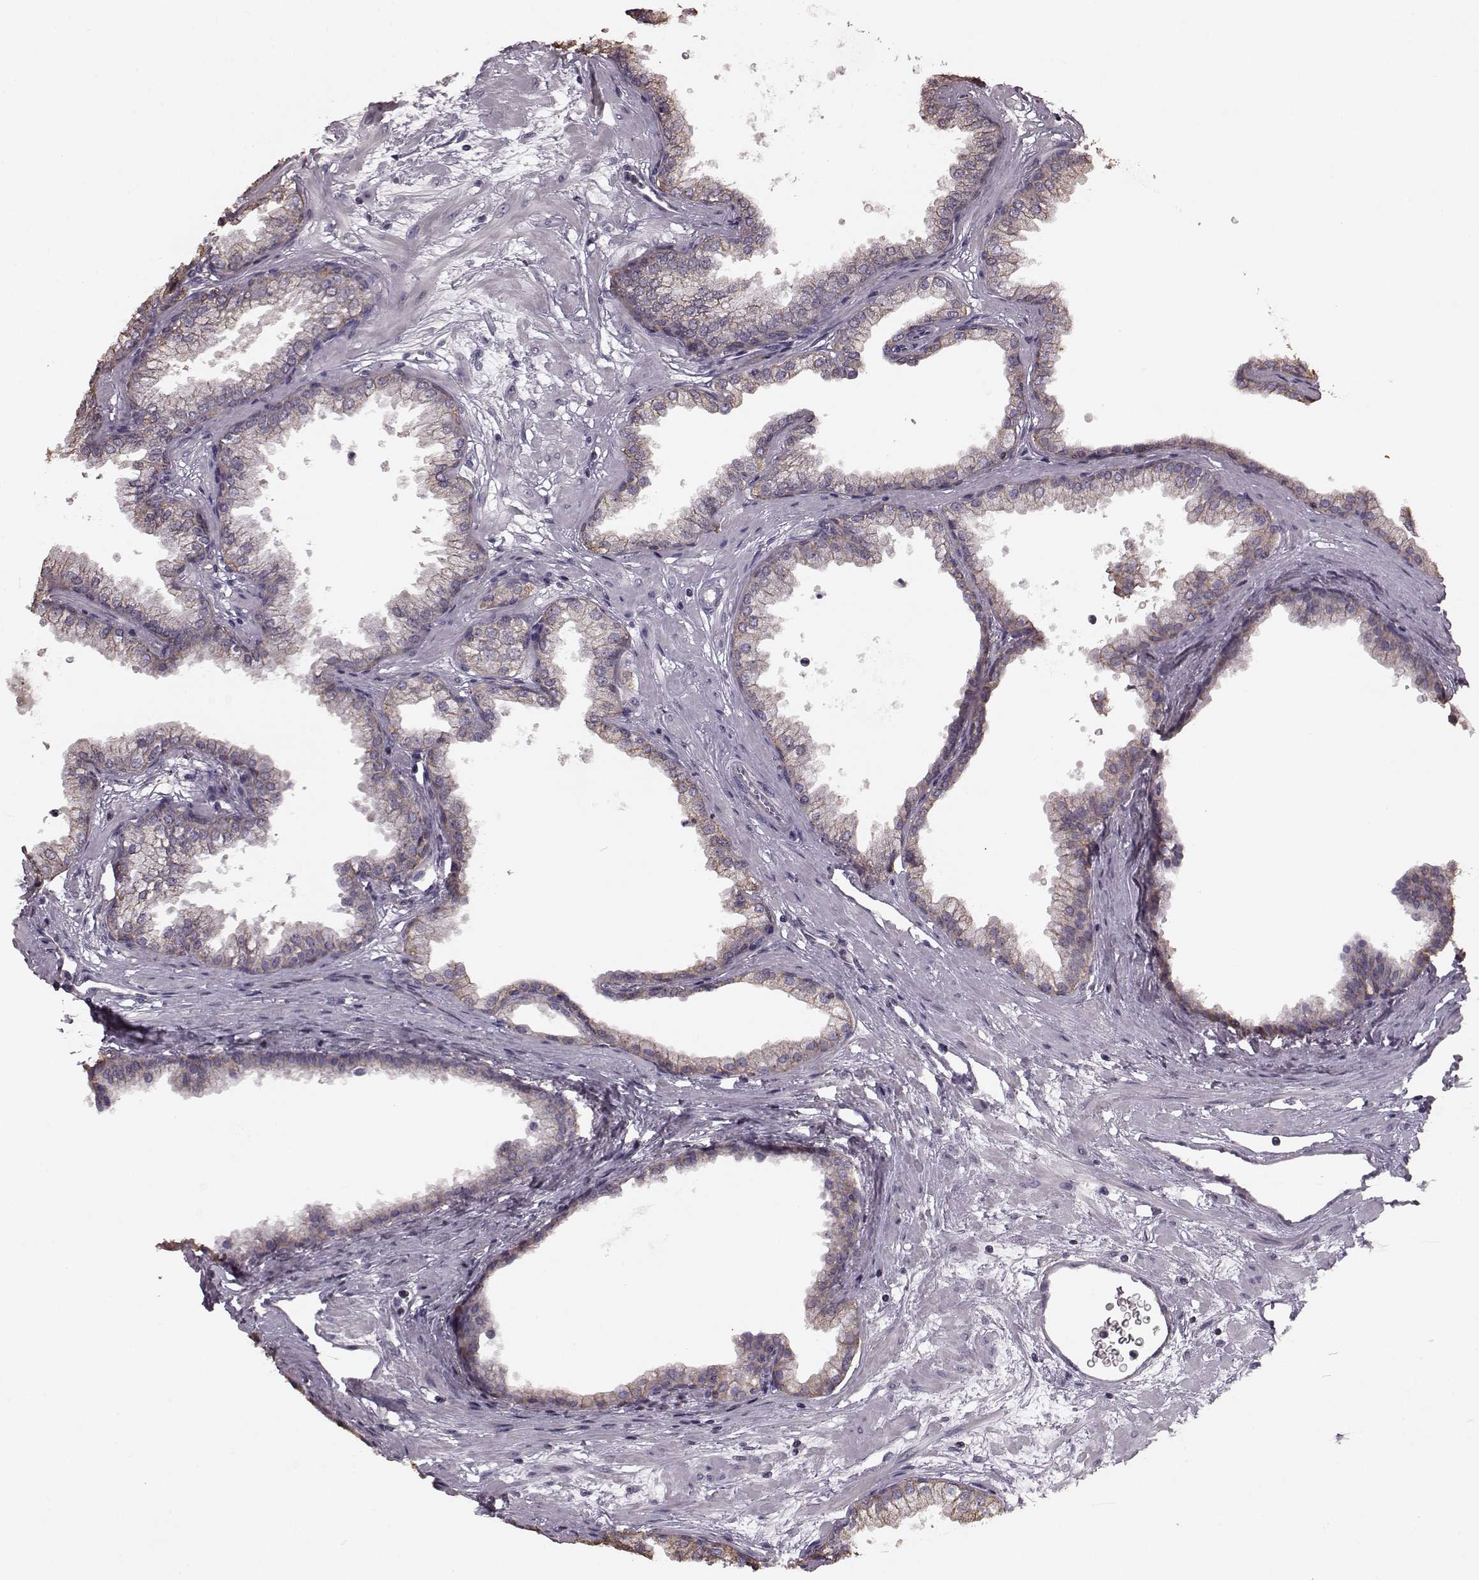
{"staining": {"intensity": "weak", "quantity": "25%-75%", "location": "cytoplasmic/membranous"}, "tissue": "prostate", "cell_type": "Glandular cells", "image_type": "normal", "snomed": [{"axis": "morphology", "description": "Normal tissue, NOS"}, {"axis": "topography", "description": "Prostate"}], "caption": "Weak cytoplasmic/membranous protein positivity is seen in about 25%-75% of glandular cells in prostate. (DAB (3,3'-diaminobenzidine) IHC with brightfield microscopy, high magnification).", "gene": "PDCD1", "patient": {"sex": "male", "age": 37}}